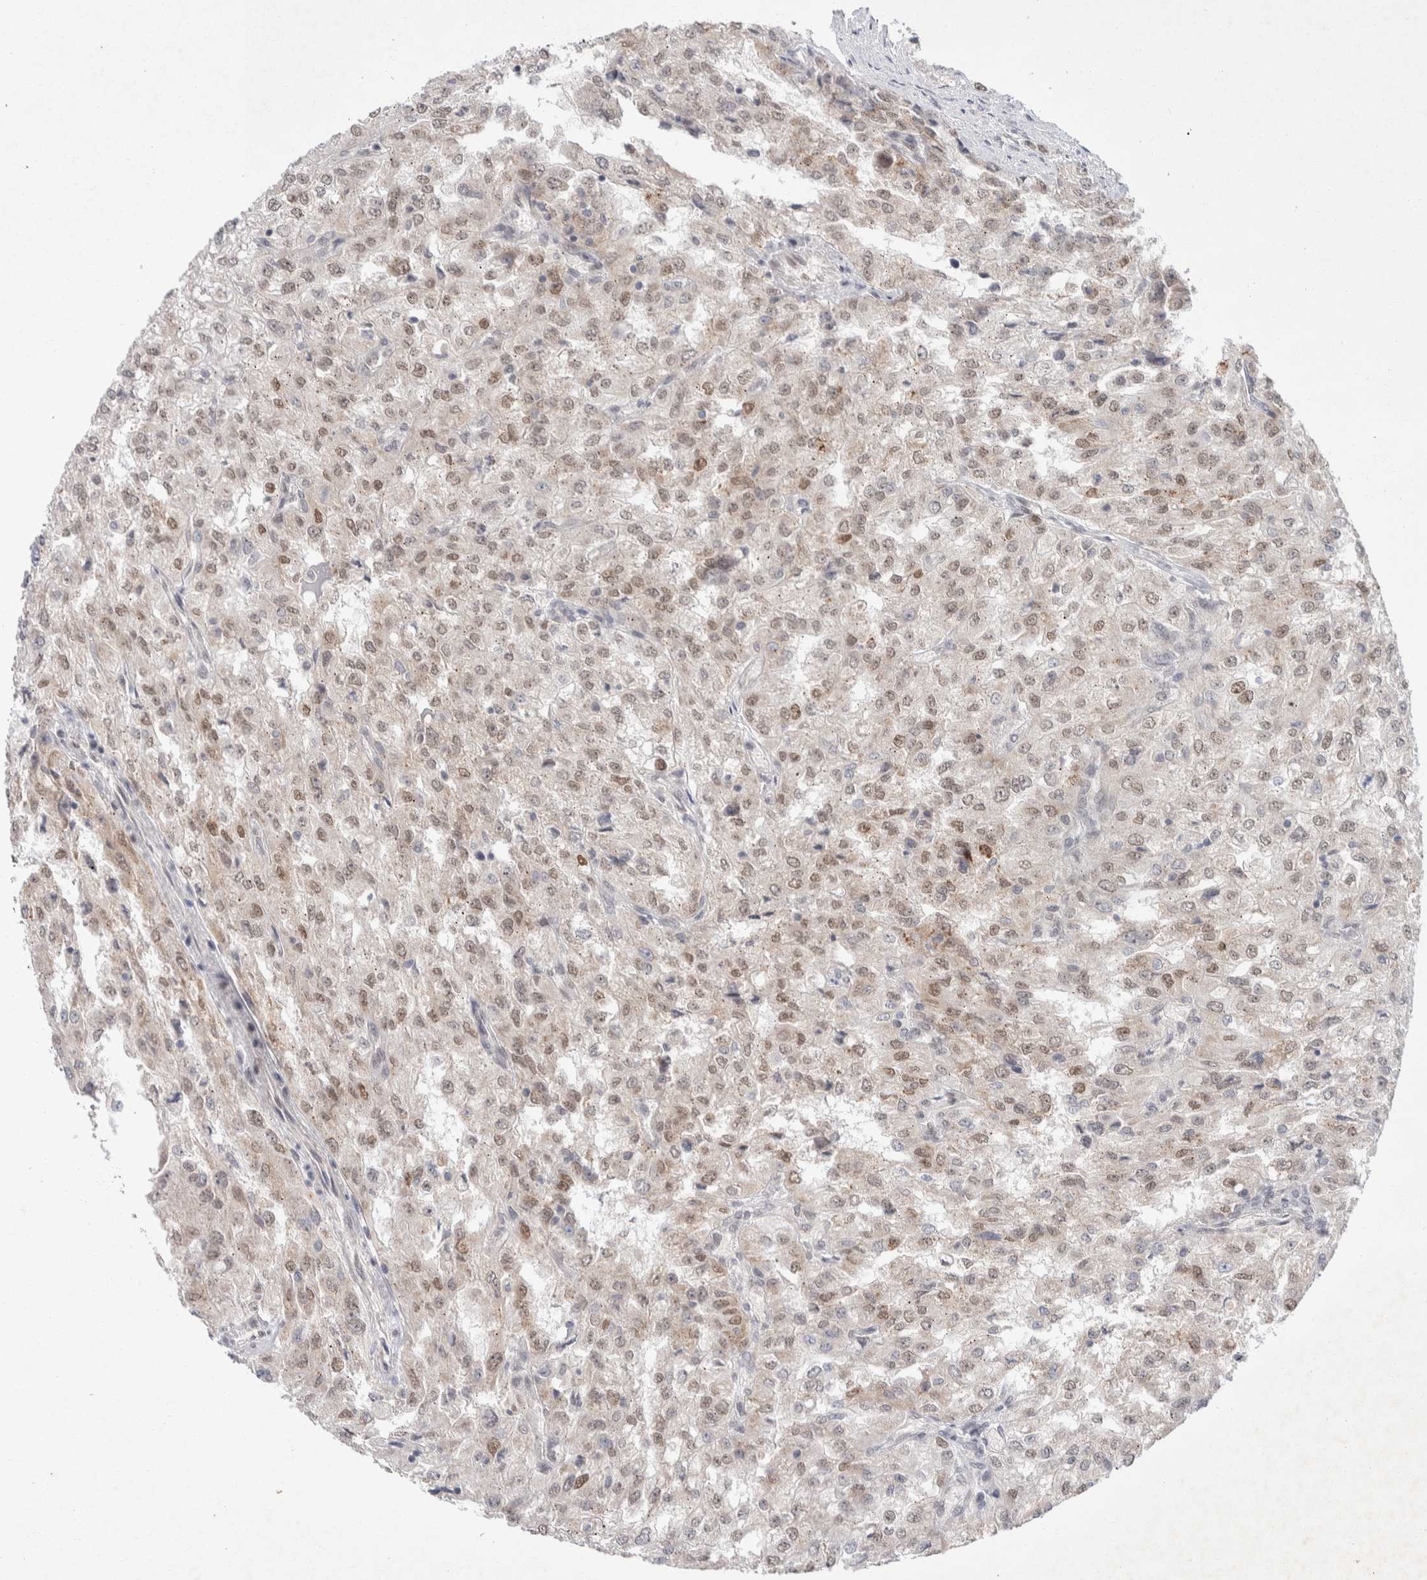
{"staining": {"intensity": "weak", "quantity": ">75%", "location": "nuclear"}, "tissue": "renal cancer", "cell_type": "Tumor cells", "image_type": "cancer", "snomed": [{"axis": "morphology", "description": "Adenocarcinoma, NOS"}, {"axis": "topography", "description": "Kidney"}], "caption": "Human adenocarcinoma (renal) stained with a protein marker displays weak staining in tumor cells.", "gene": "CRAT", "patient": {"sex": "female", "age": 54}}